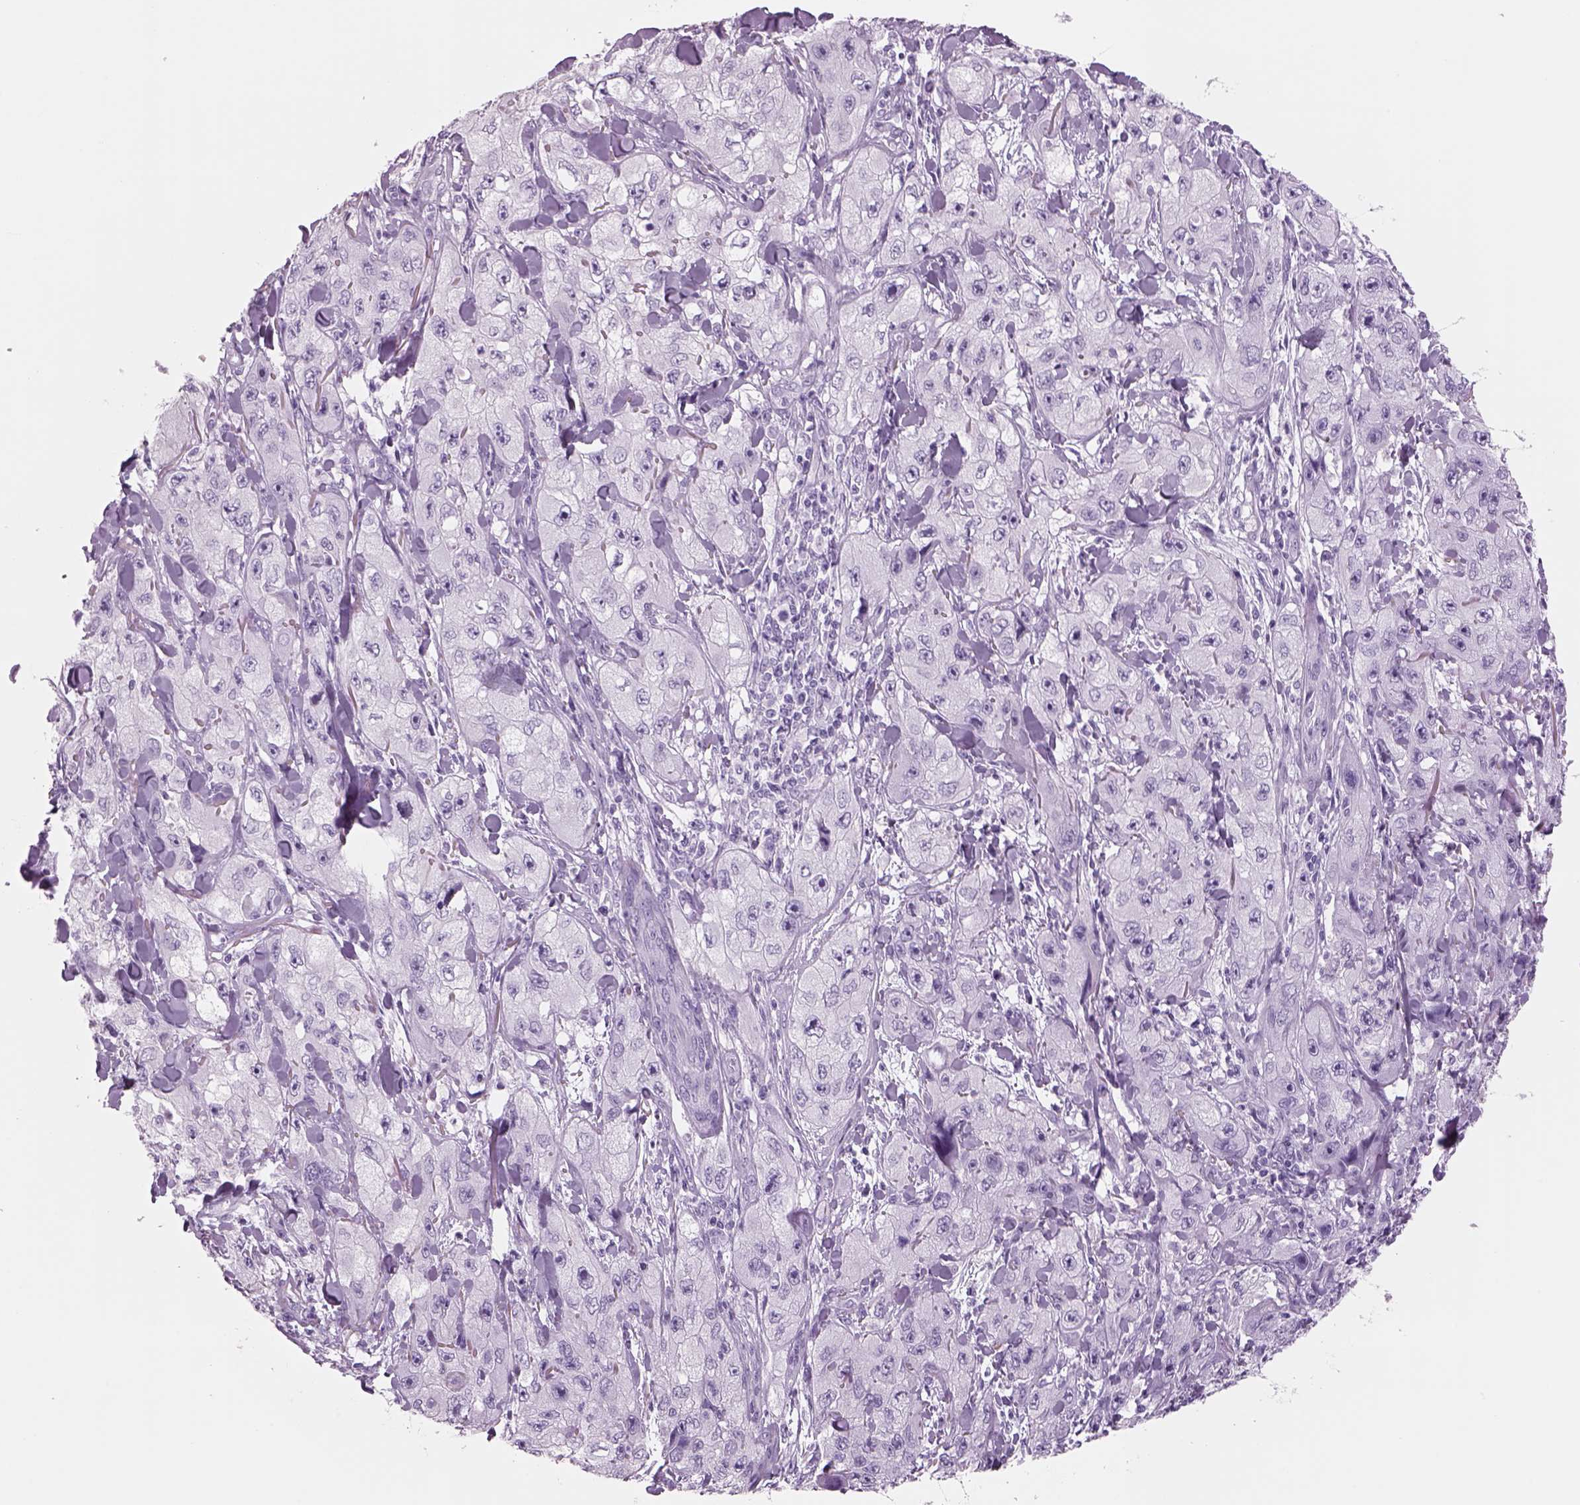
{"staining": {"intensity": "negative", "quantity": "none", "location": "none"}, "tissue": "skin cancer", "cell_type": "Tumor cells", "image_type": "cancer", "snomed": [{"axis": "morphology", "description": "Squamous cell carcinoma, NOS"}, {"axis": "topography", "description": "Skin"}, {"axis": "topography", "description": "Subcutis"}], "caption": "The image reveals no significant expression in tumor cells of skin squamous cell carcinoma.", "gene": "RHO", "patient": {"sex": "male", "age": 73}}